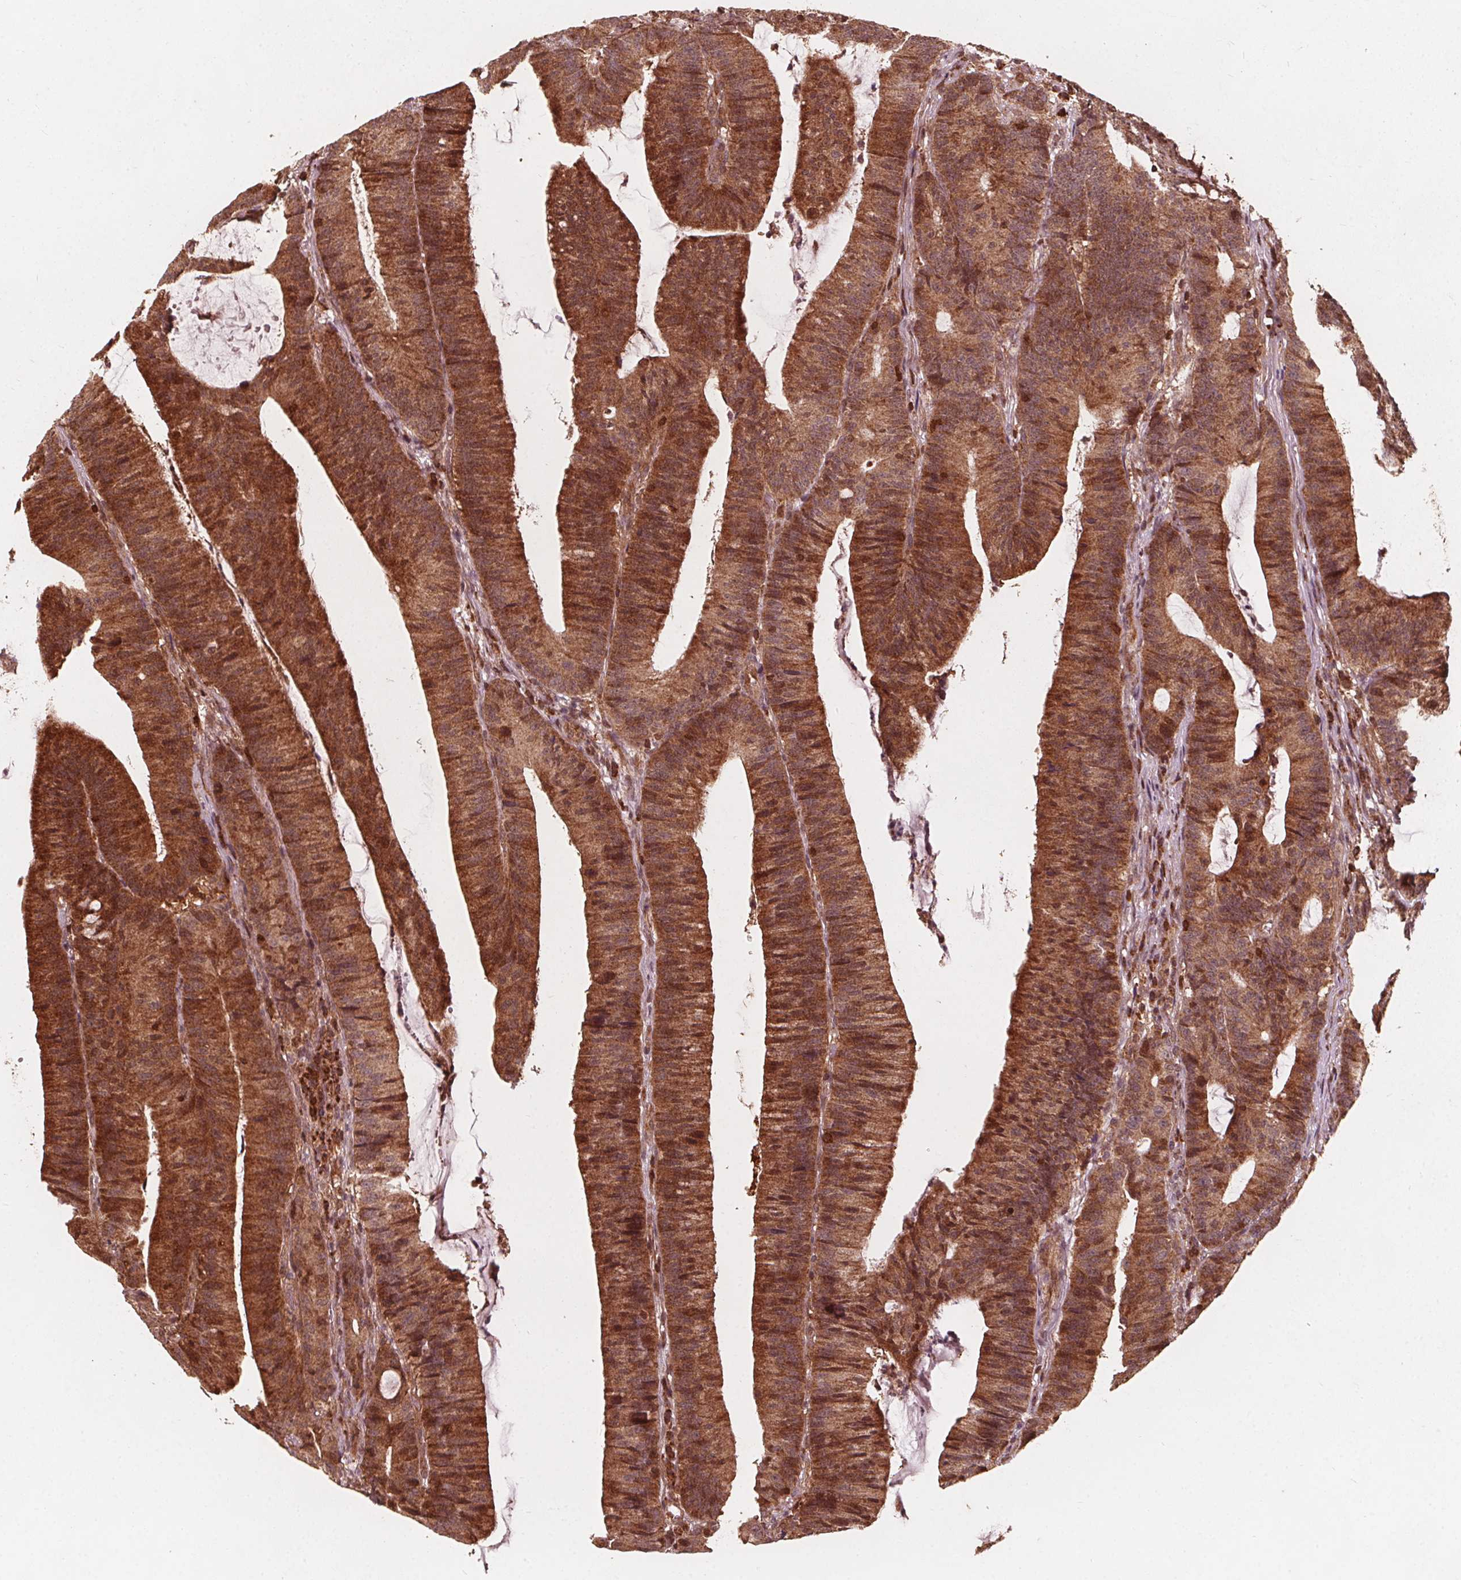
{"staining": {"intensity": "strong", "quantity": ">75%", "location": "cytoplasmic/membranous"}, "tissue": "colorectal cancer", "cell_type": "Tumor cells", "image_type": "cancer", "snomed": [{"axis": "morphology", "description": "Adenocarcinoma, NOS"}, {"axis": "topography", "description": "Colon"}], "caption": "Immunohistochemical staining of adenocarcinoma (colorectal) exhibits high levels of strong cytoplasmic/membranous protein expression in about >75% of tumor cells.", "gene": "AIP", "patient": {"sex": "female", "age": 78}}